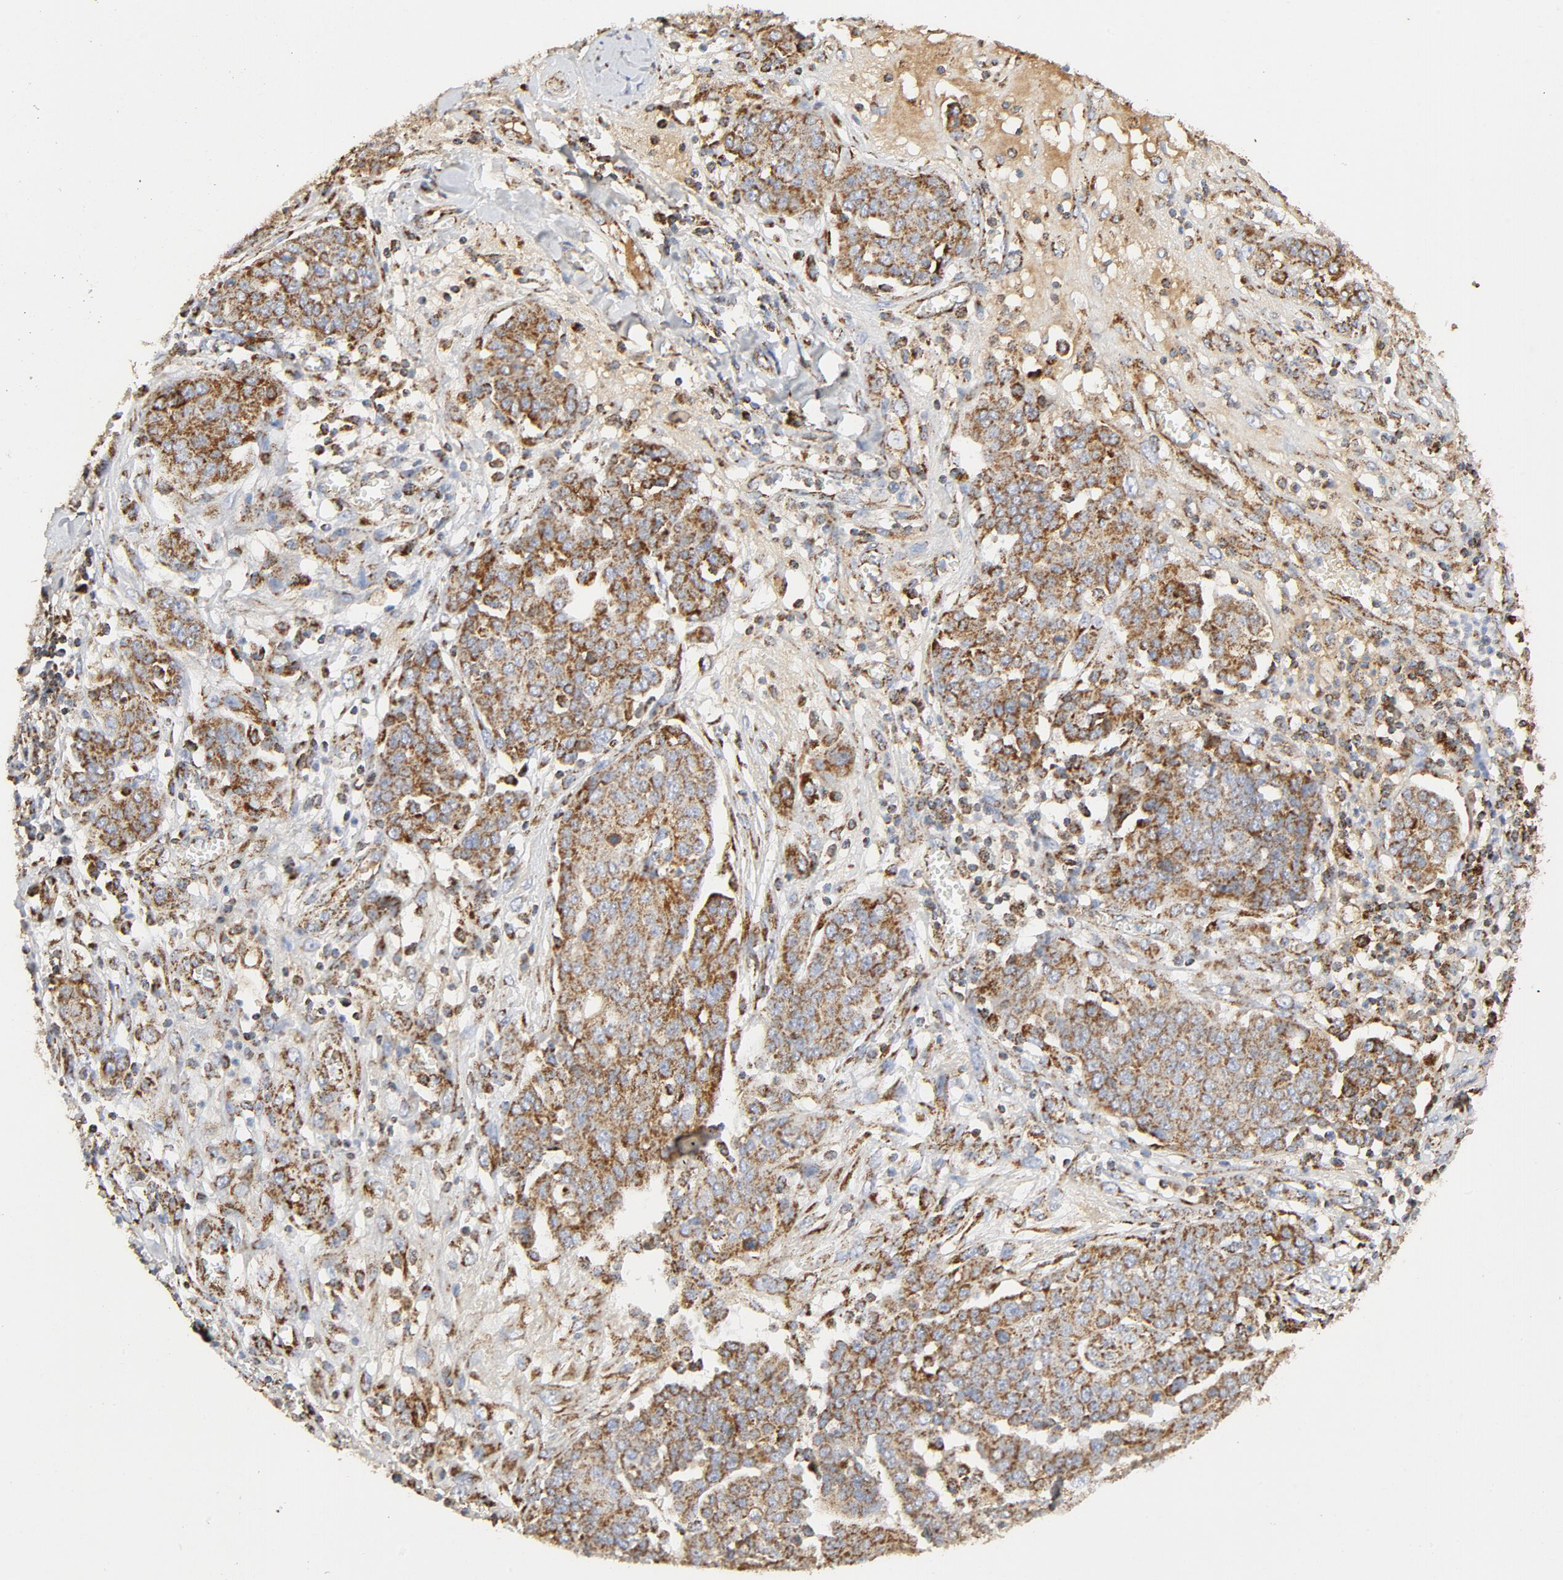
{"staining": {"intensity": "moderate", "quantity": ">75%", "location": "cytoplasmic/membranous"}, "tissue": "ovarian cancer", "cell_type": "Tumor cells", "image_type": "cancer", "snomed": [{"axis": "morphology", "description": "Cystadenocarcinoma, serous, NOS"}, {"axis": "topography", "description": "Soft tissue"}, {"axis": "topography", "description": "Ovary"}], "caption": "This micrograph reveals serous cystadenocarcinoma (ovarian) stained with immunohistochemistry (IHC) to label a protein in brown. The cytoplasmic/membranous of tumor cells show moderate positivity for the protein. Nuclei are counter-stained blue.", "gene": "PCNX4", "patient": {"sex": "female", "age": 57}}